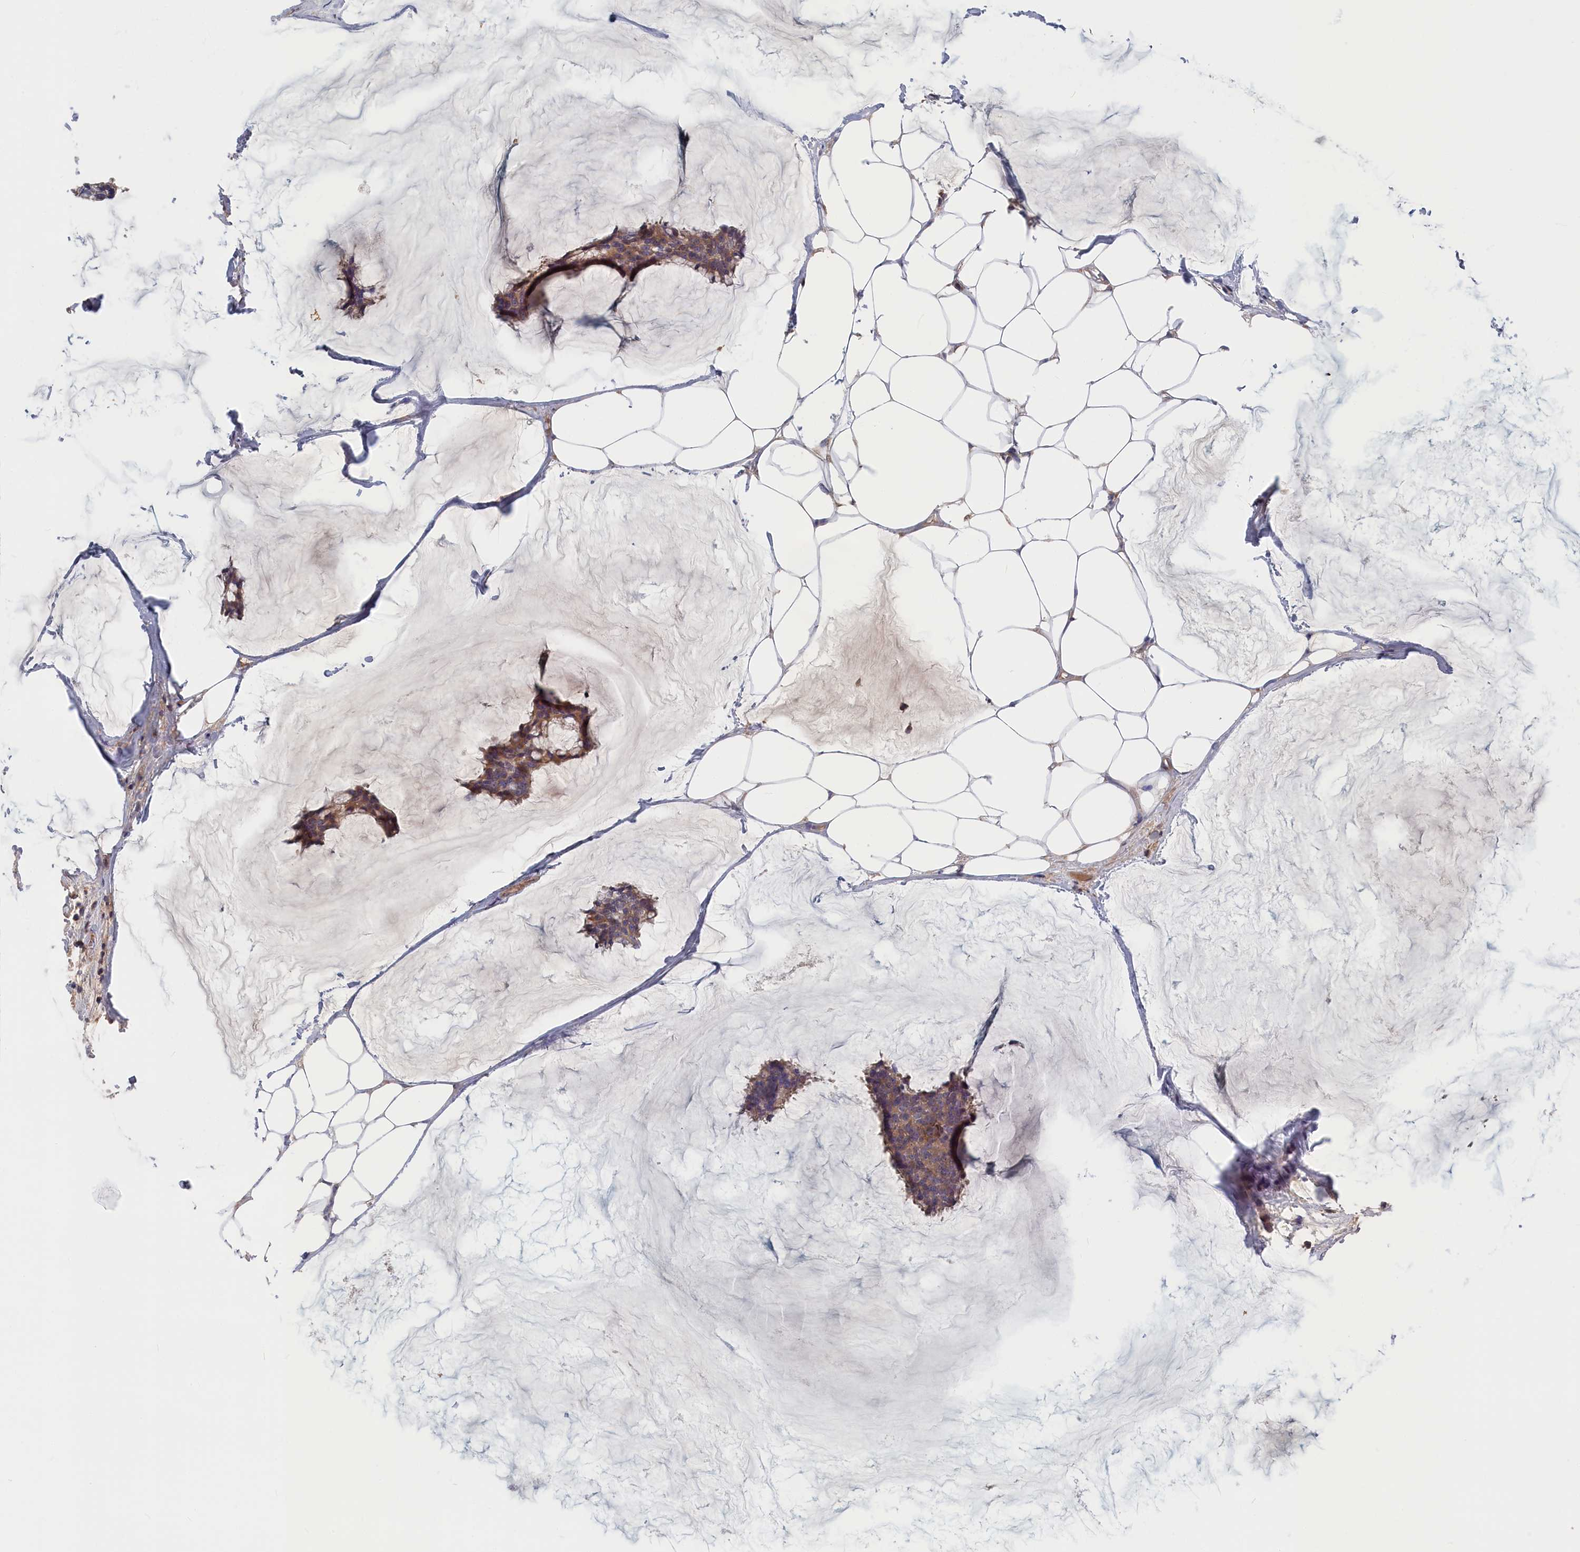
{"staining": {"intensity": "weak", "quantity": ">75%", "location": "cytoplasmic/membranous"}, "tissue": "breast cancer", "cell_type": "Tumor cells", "image_type": "cancer", "snomed": [{"axis": "morphology", "description": "Duct carcinoma"}, {"axis": "topography", "description": "Breast"}], "caption": "Protein staining reveals weak cytoplasmic/membranous positivity in about >75% of tumor cells in breast cancer (intraductal carcinoma).", "gene": "CYB5D2", "patient": {"sex": "female", "age": 93}}